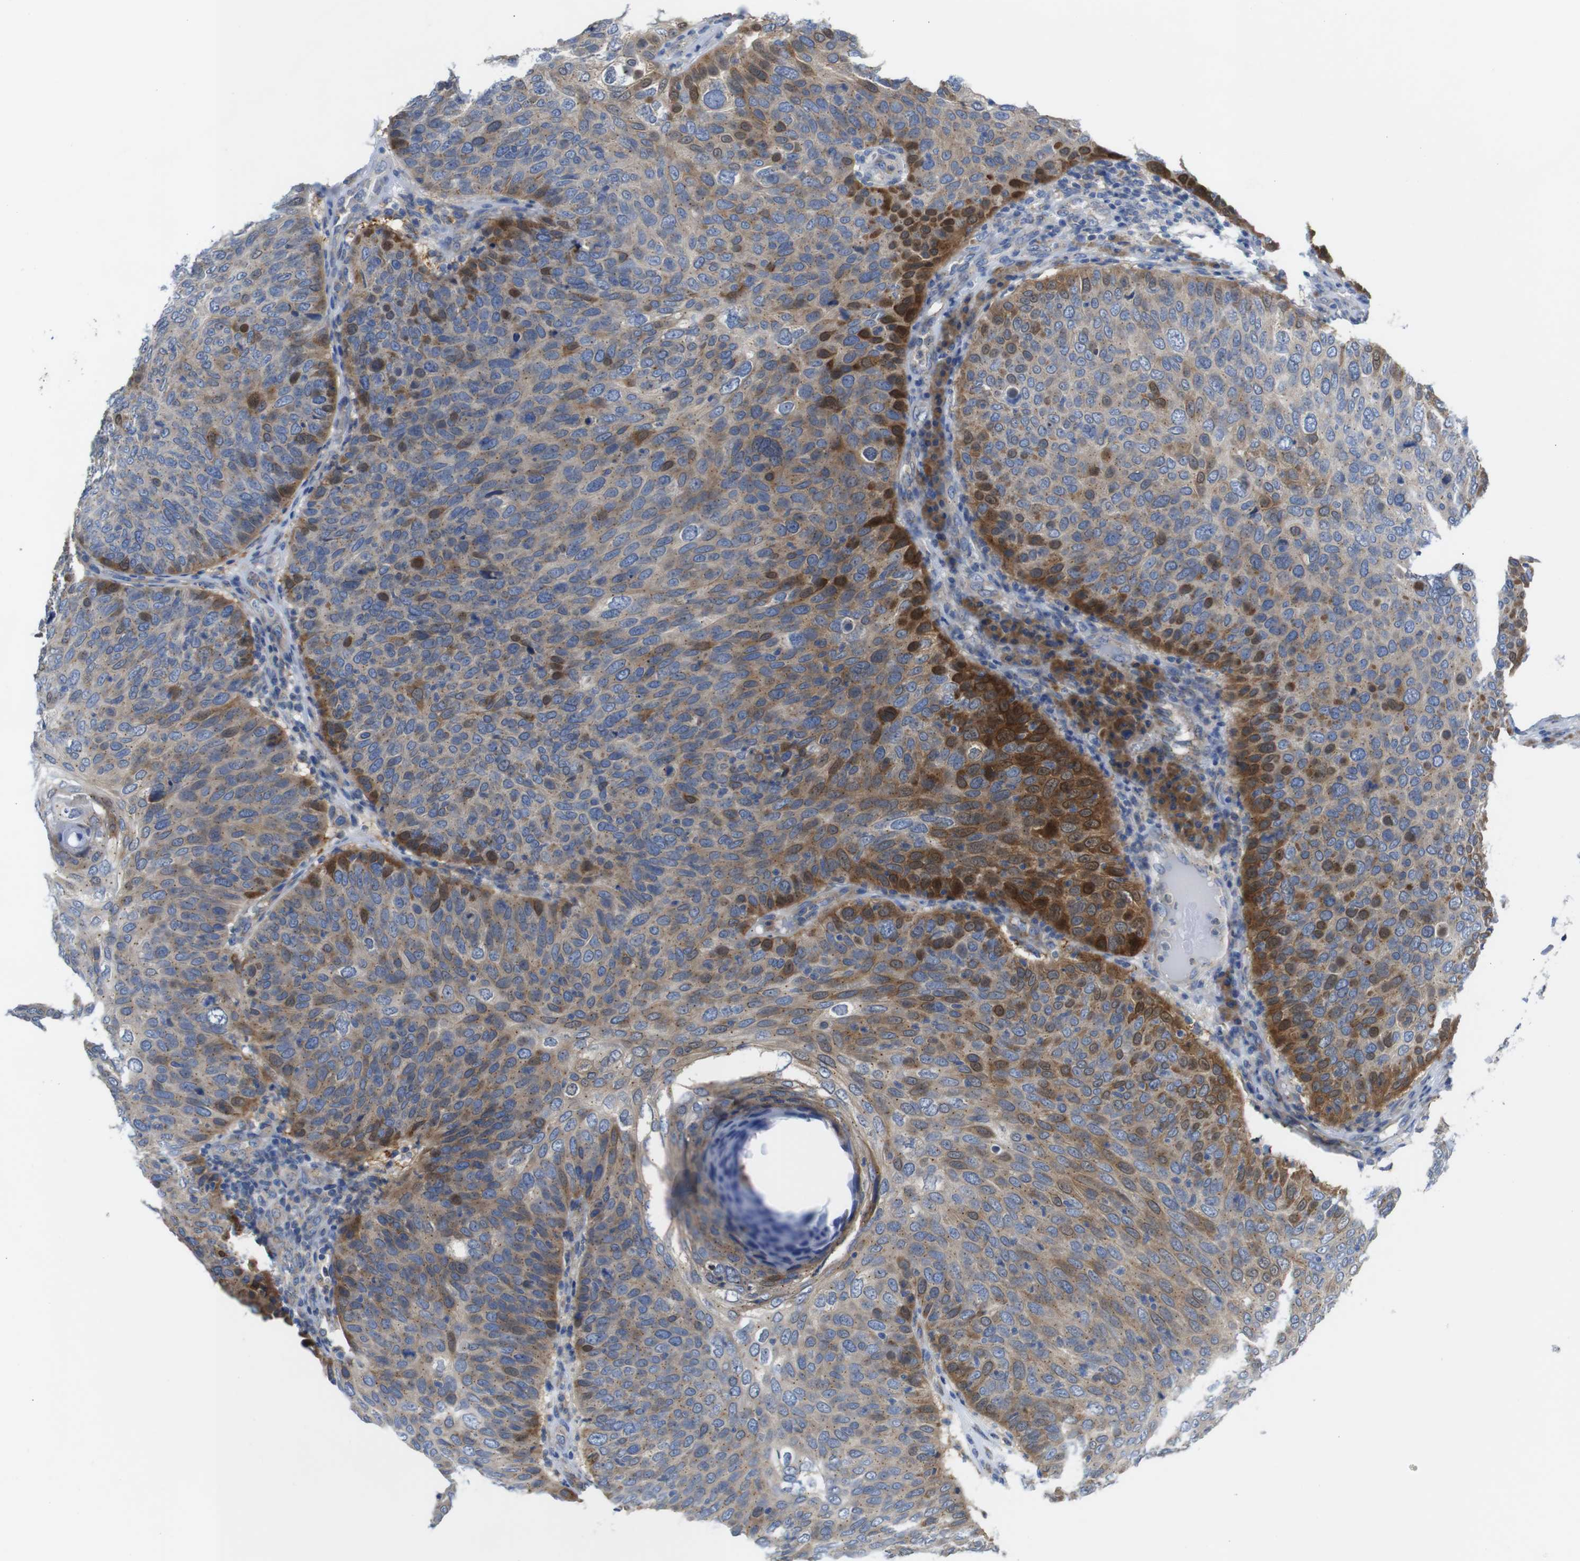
{"staining": {"intensity": "strong", "quantity": "<25%", "location": "cytoplasmic/membranous,nuclear"}, "tissue": "skin cancer", "cell_type": "Tumor cells", "image_type": "cancer", "snomed": [{"axis": "morphology", "description": "Squamous cell carcinoma, NOS"}, {"axis": "topography", "description": "Skin"}], "caption": "Immunohistochemistry staining of skin squamous cell carcinoma, which displays medium levels of strong cytoplasmic/membranous and nuclear expression in about <25% of tumor cells indicating strong cytoplasmic/membranous and nuclear protein staining. The staining was performed using DAB (3,3'-diaminobenzidine) (brown) for protein detection and nuclei were counterstained in hematoxylin (blue).", "gene": "DDRGK1", "patient": {"sex": "male", "age": 87}}